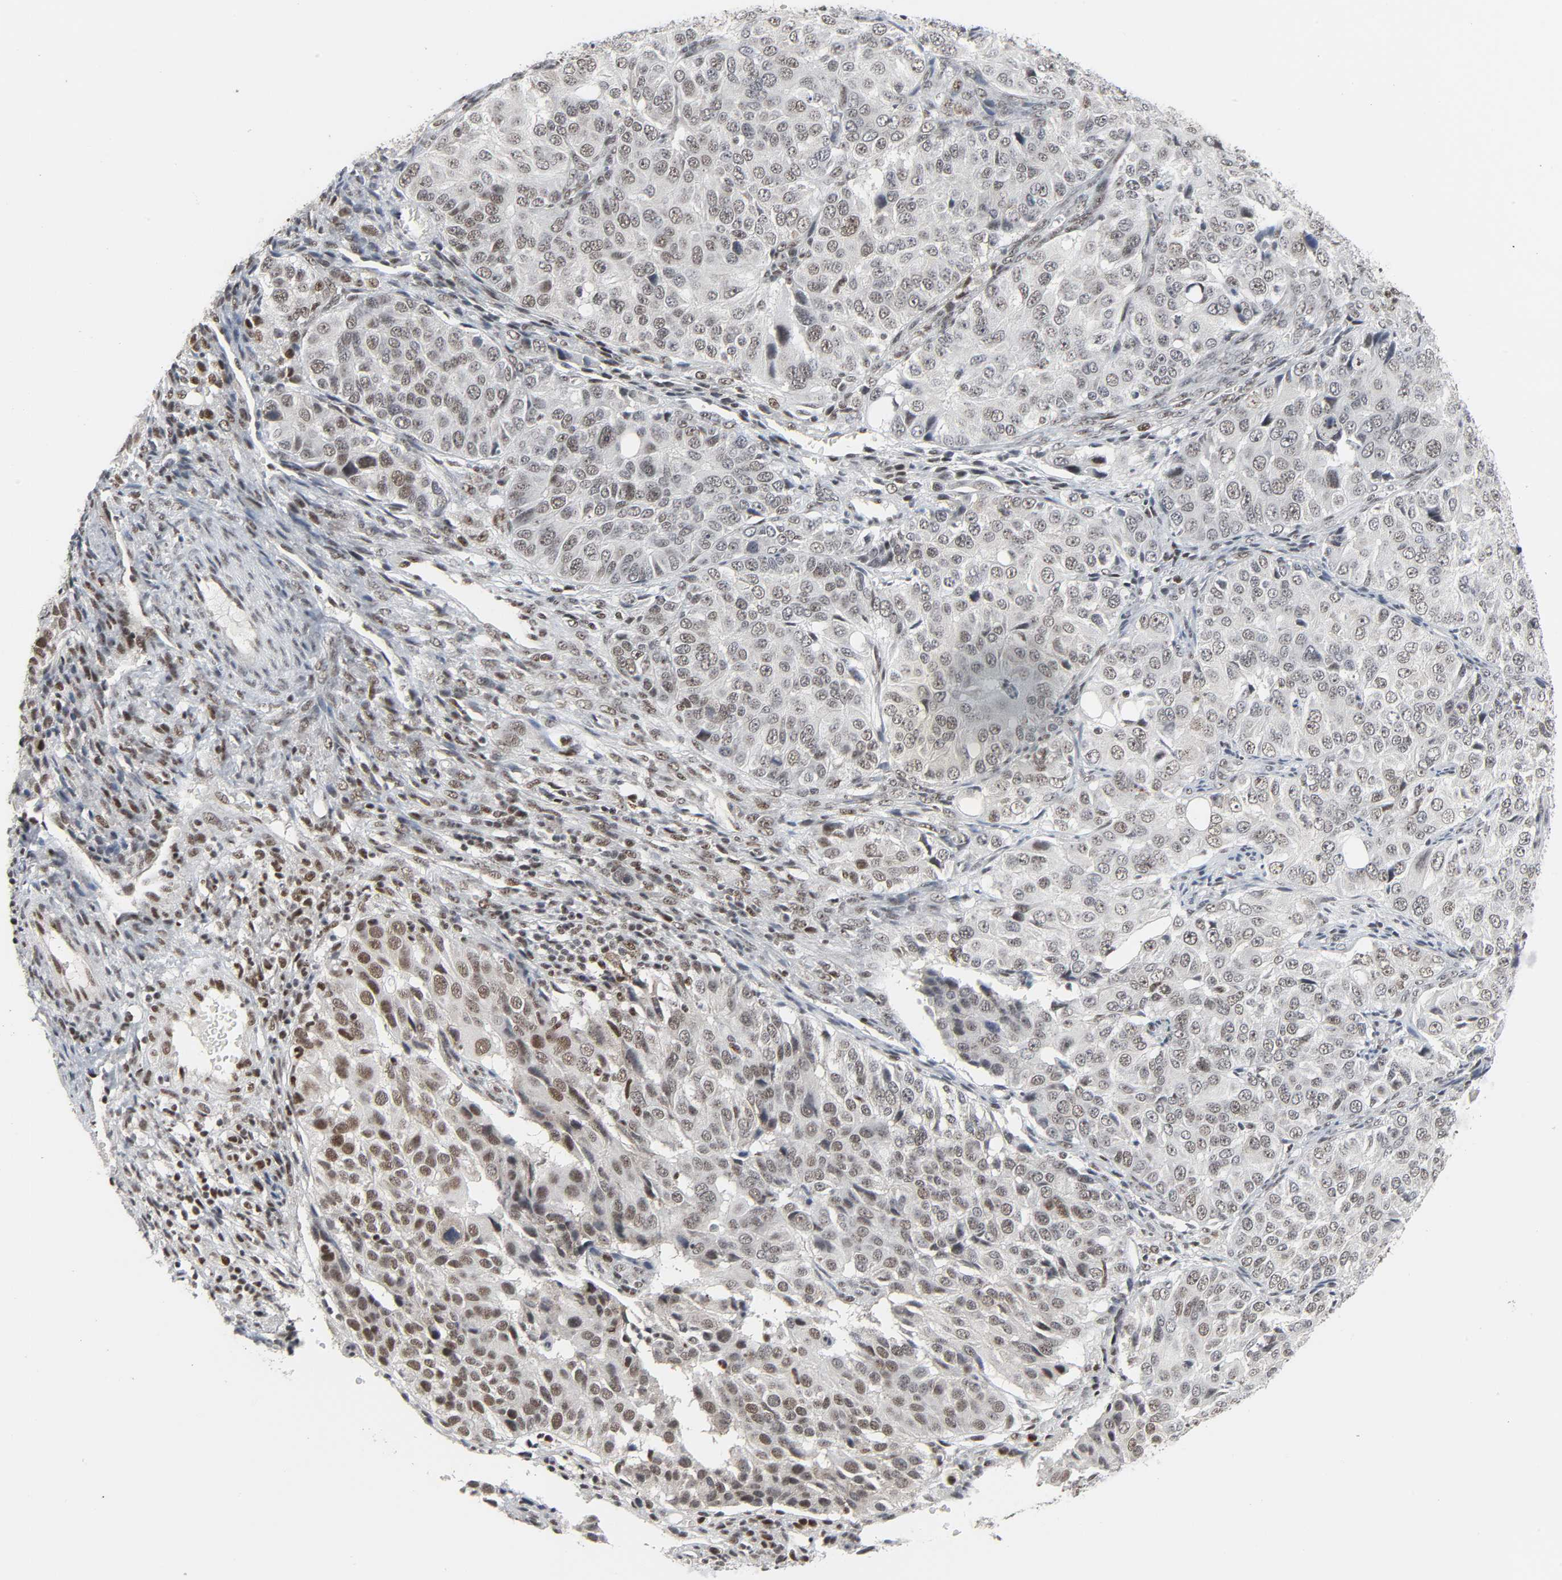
{"staining": {"intensity": "moderate", "quantity": ">75%", "location": "nuclear"}, "tissue": "ovarian cancer", "cell_type": "Tumor cells", "image_type": "cancer", "snomed": [{"axis": "morphology", "description": "Carcinoma, endometroid"}, {"axis": "topography", "description": "Ovary"}], "caption": "Immunohistochemistry (IHC) of human ovarian endometroid carcinoma exhibits medium levels of moderate nuclear staining in approximately >75% of tumor cells. The staining was performed using DAB, with brown indicating positive protein expression. Nuclei are stained blue with hematoxylin.", "gene": "CDK7", "patient": {"sex": "female", "age": 51}}